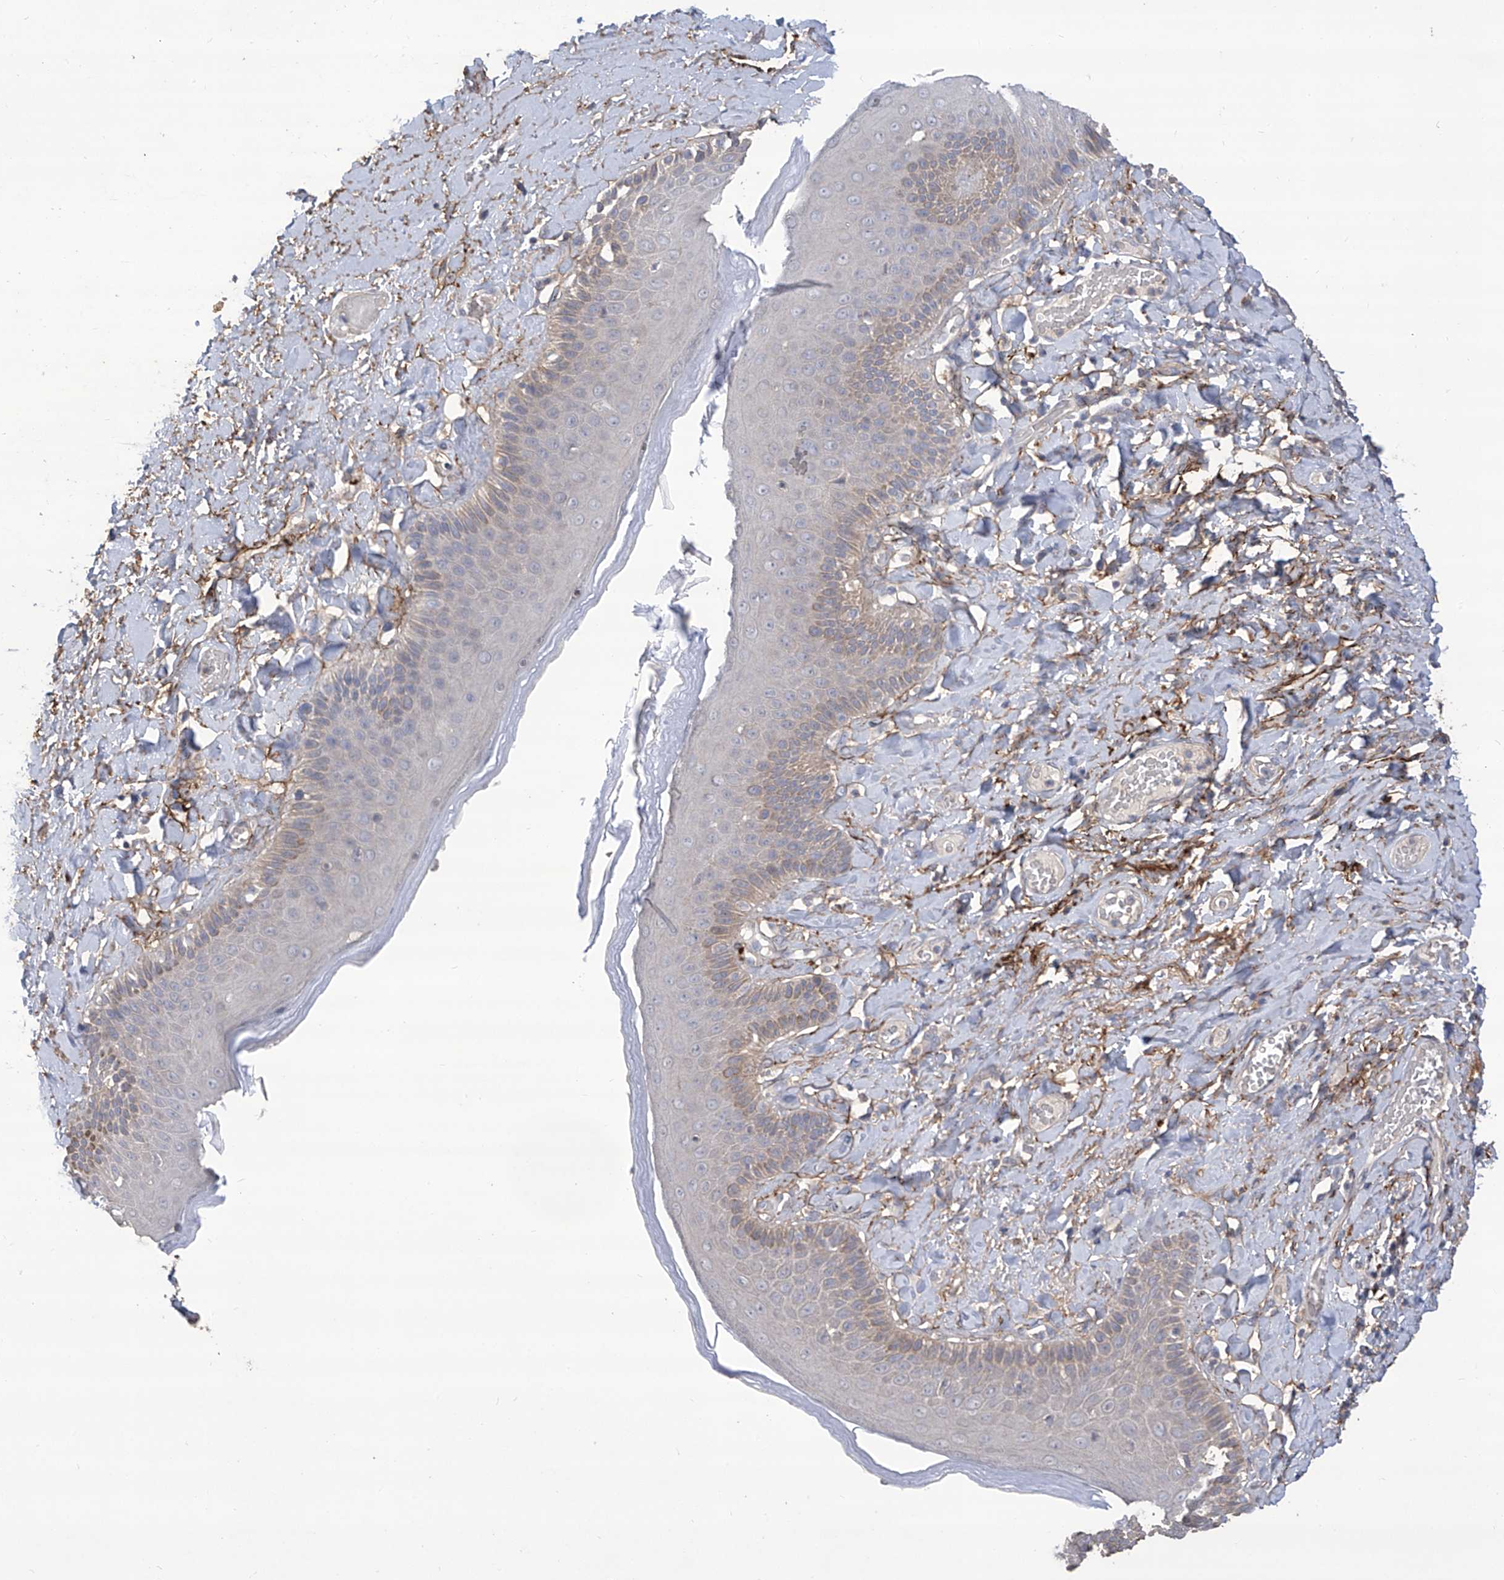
{"staining": {"intensity": "moderate", "quantity": "<25%", "location": "cytoplasmic/membranous"}, "tissue": "skin", "cell_type": "Epidermal cells", "image_type": "normal", "snomed": [{"axis": "morphology", "description": "Normal tissue, NOS"}, {"axis": "topography", "description": "Anal"}], "caption": "Immunohistochemical staining of benign skin exhibits low levels of moderate cytoplasmic/membranous positivity in about <25% of epidermal cells.", "gene": "TXNIP", "patient": {"sex": "male", "age": 69}}